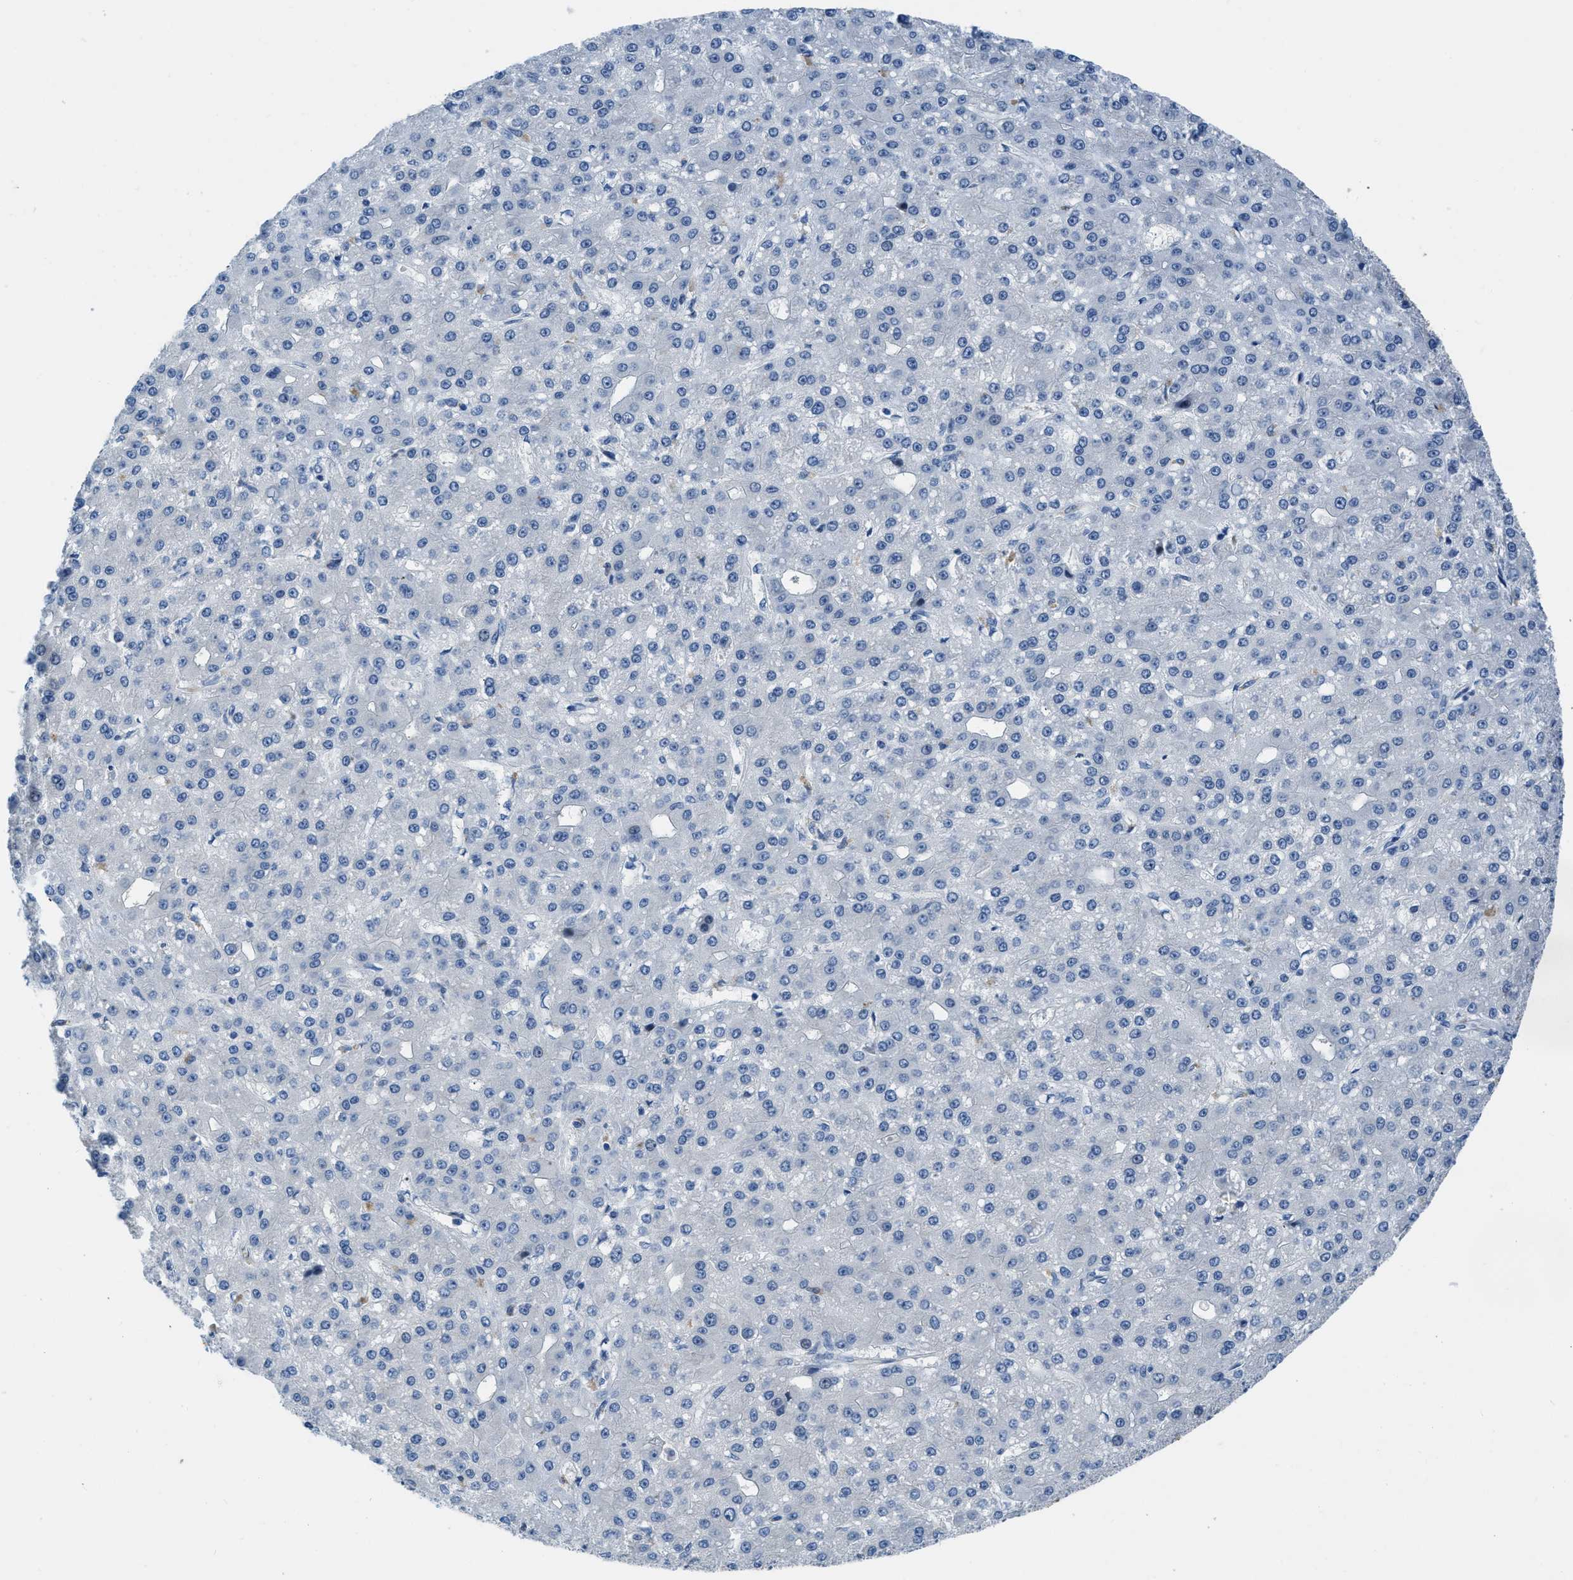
{"staining": {"intensity": "negative", "quantity": "none", "location": "none"}, "tissue": "liver cancer", "cell_type": "Tumor cells", "image_type": "cancer", "snomed": [{"axis": "morphology", "description": "Carcinoma, Hepatocellular, NOS"}, {"axis": "topography", "description": "Liver"}], "caption": "Immunohistochemical staining of human liver hepatocellular carcinoma demonstrates no significant expression in tumor cells.", "gene": "PFKP", "patient": {"sex": "male", "age": 67}}